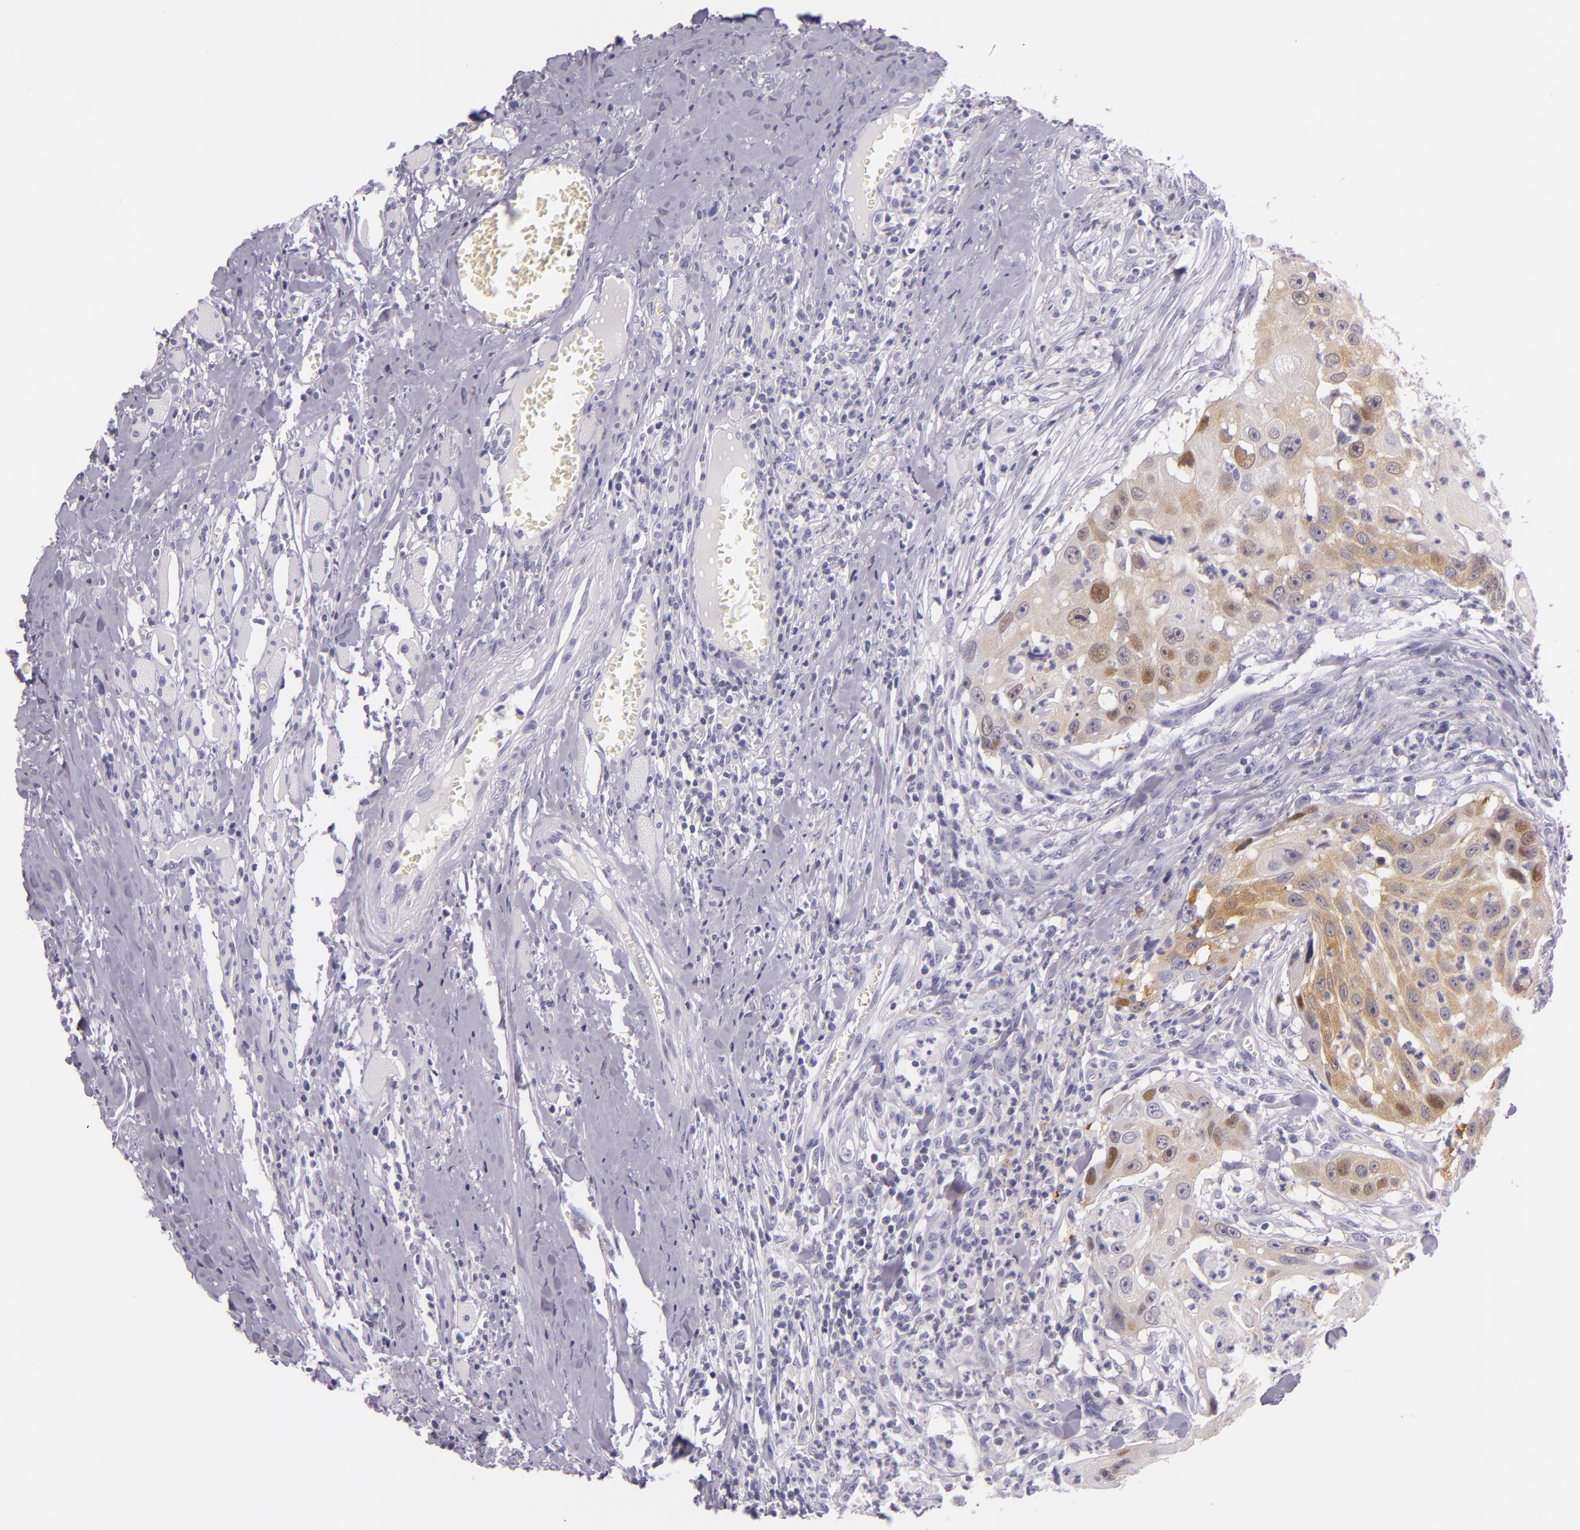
{"staining": {"intensity": "weak", "quantity": "25%-75%", "location": "cytoplasmic/membranous"}, "tissue": "head and neck cancer", "cell_type": "Tumor cells", "image_type": "cancer", "snomed": [{"axis": "morphology", "description": "Squamous cell carcinoma, NOS"}, {"axis": "topography", "description": "Head-Neck"}], "caption": "Head and neck squamous cell carcinoma was stained to show a protein in brown. There is low levels of weak cytoplasmic/membranous expression in about 25%-75% of tumor cells.", "gene": "HSP90AA1", "patient": {"sex": "male", "age": 64}}